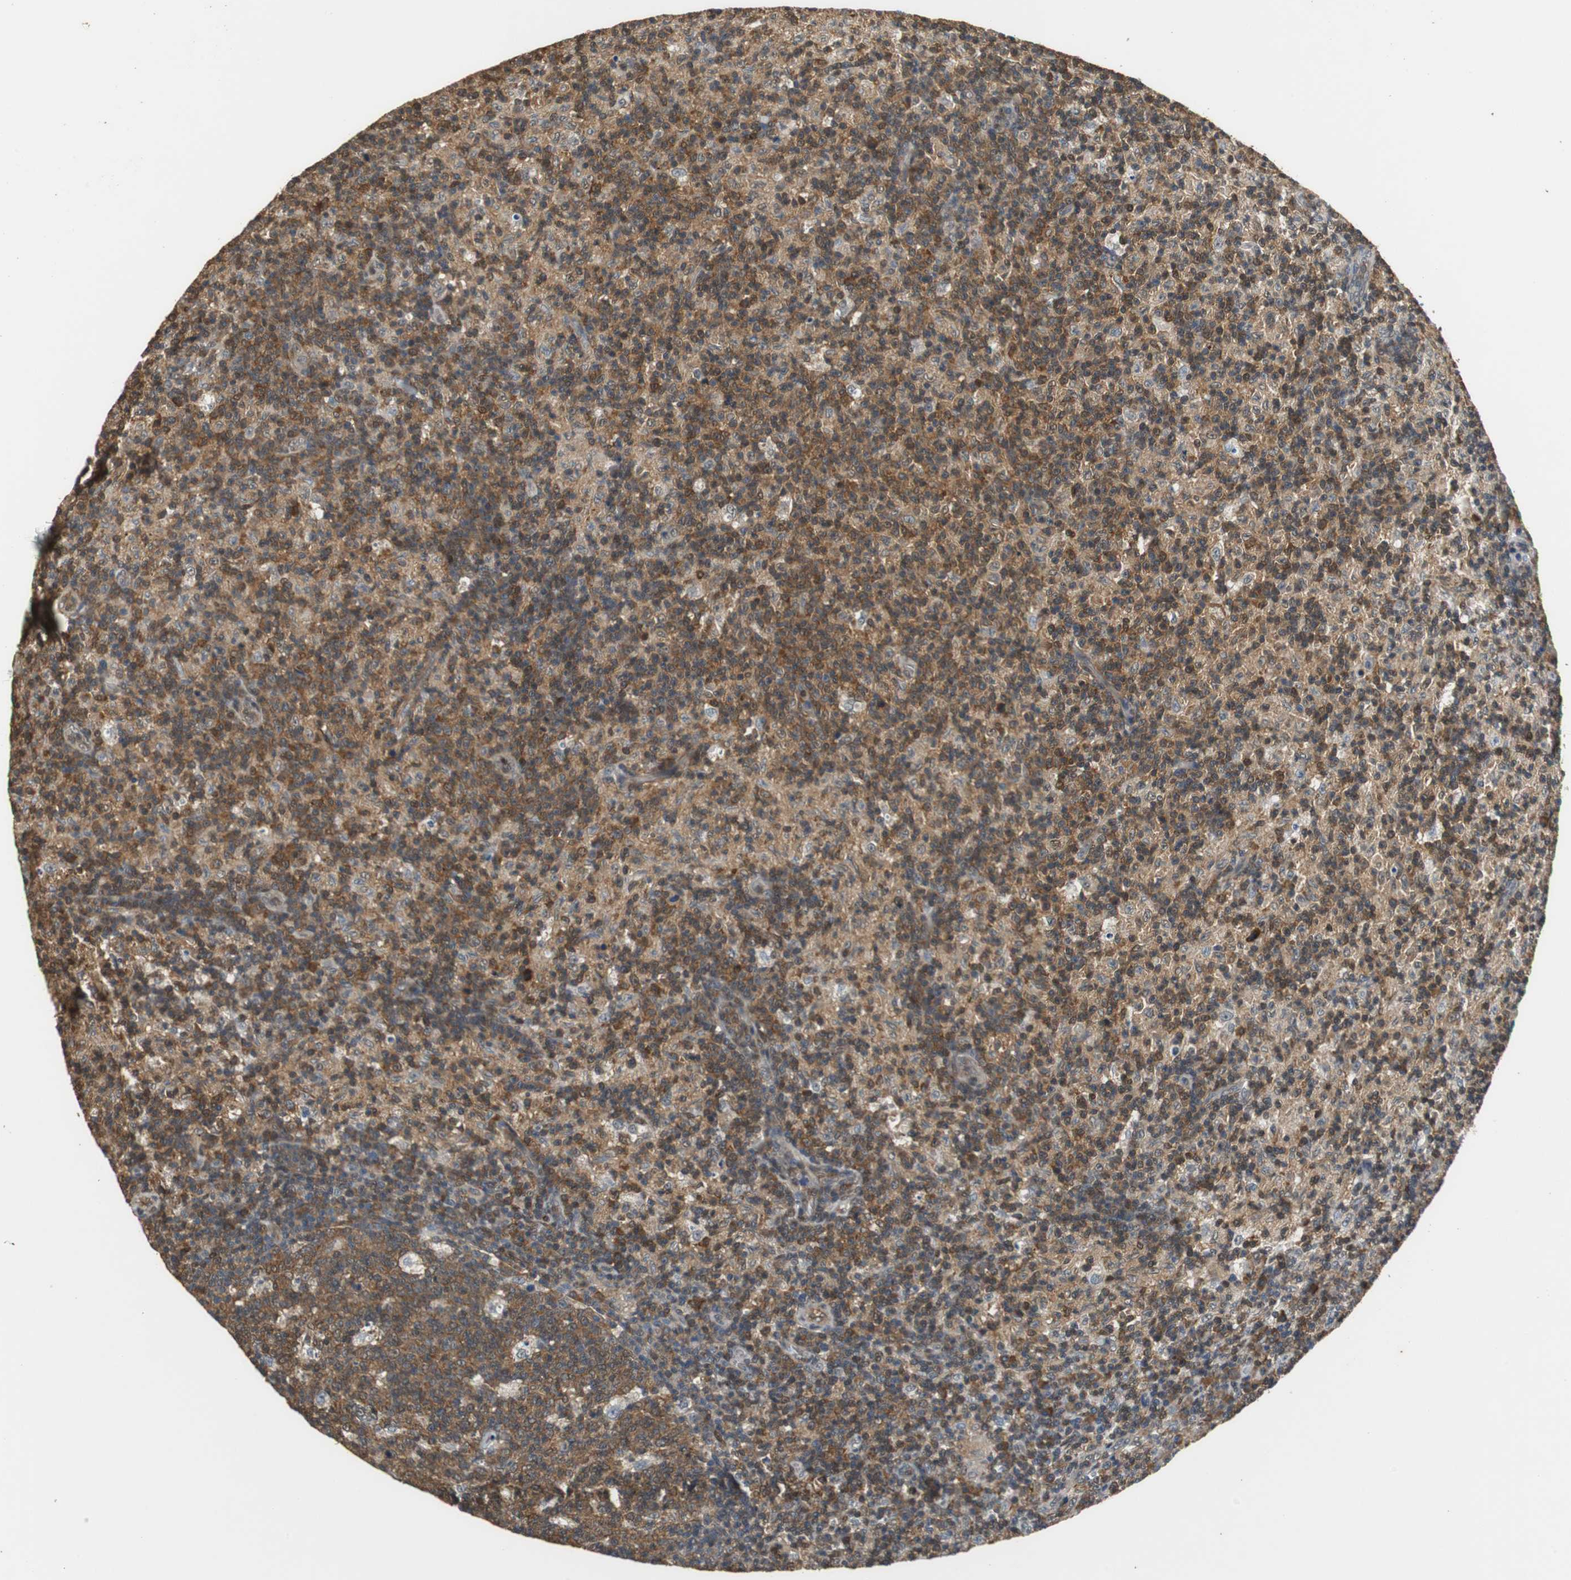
{"staining": {"intensity": "strong", "quantity": ">75%", "location": "cytoplasmic/membranous,nuclear"}, "tissue": "lymph node", "cell_type": "Germinal center cells", "image_type": "normal", "snomed": [{"axis": "morphology", "description": "Normal tissue, NOS"}, {"axis": "morphology", "description": "Inflammation, NOS"}, {"axis": "topography", "description": "Lymph node"}], "caption": "Immunohistochemistry staining of normal lymph node, which shows high levels of strong cytoplasmic/membranous,nuclear expression in about >75% of germinal center cells indicating strong cytoplasmic/membranous,nuclear protein staining. The staining was performed using DAB (brown) for protein detection and nuclei were counterstained in hematoxylin (blue).", "gene": "UBQLN2", "patient": {"sex": "male", "age": 55}}